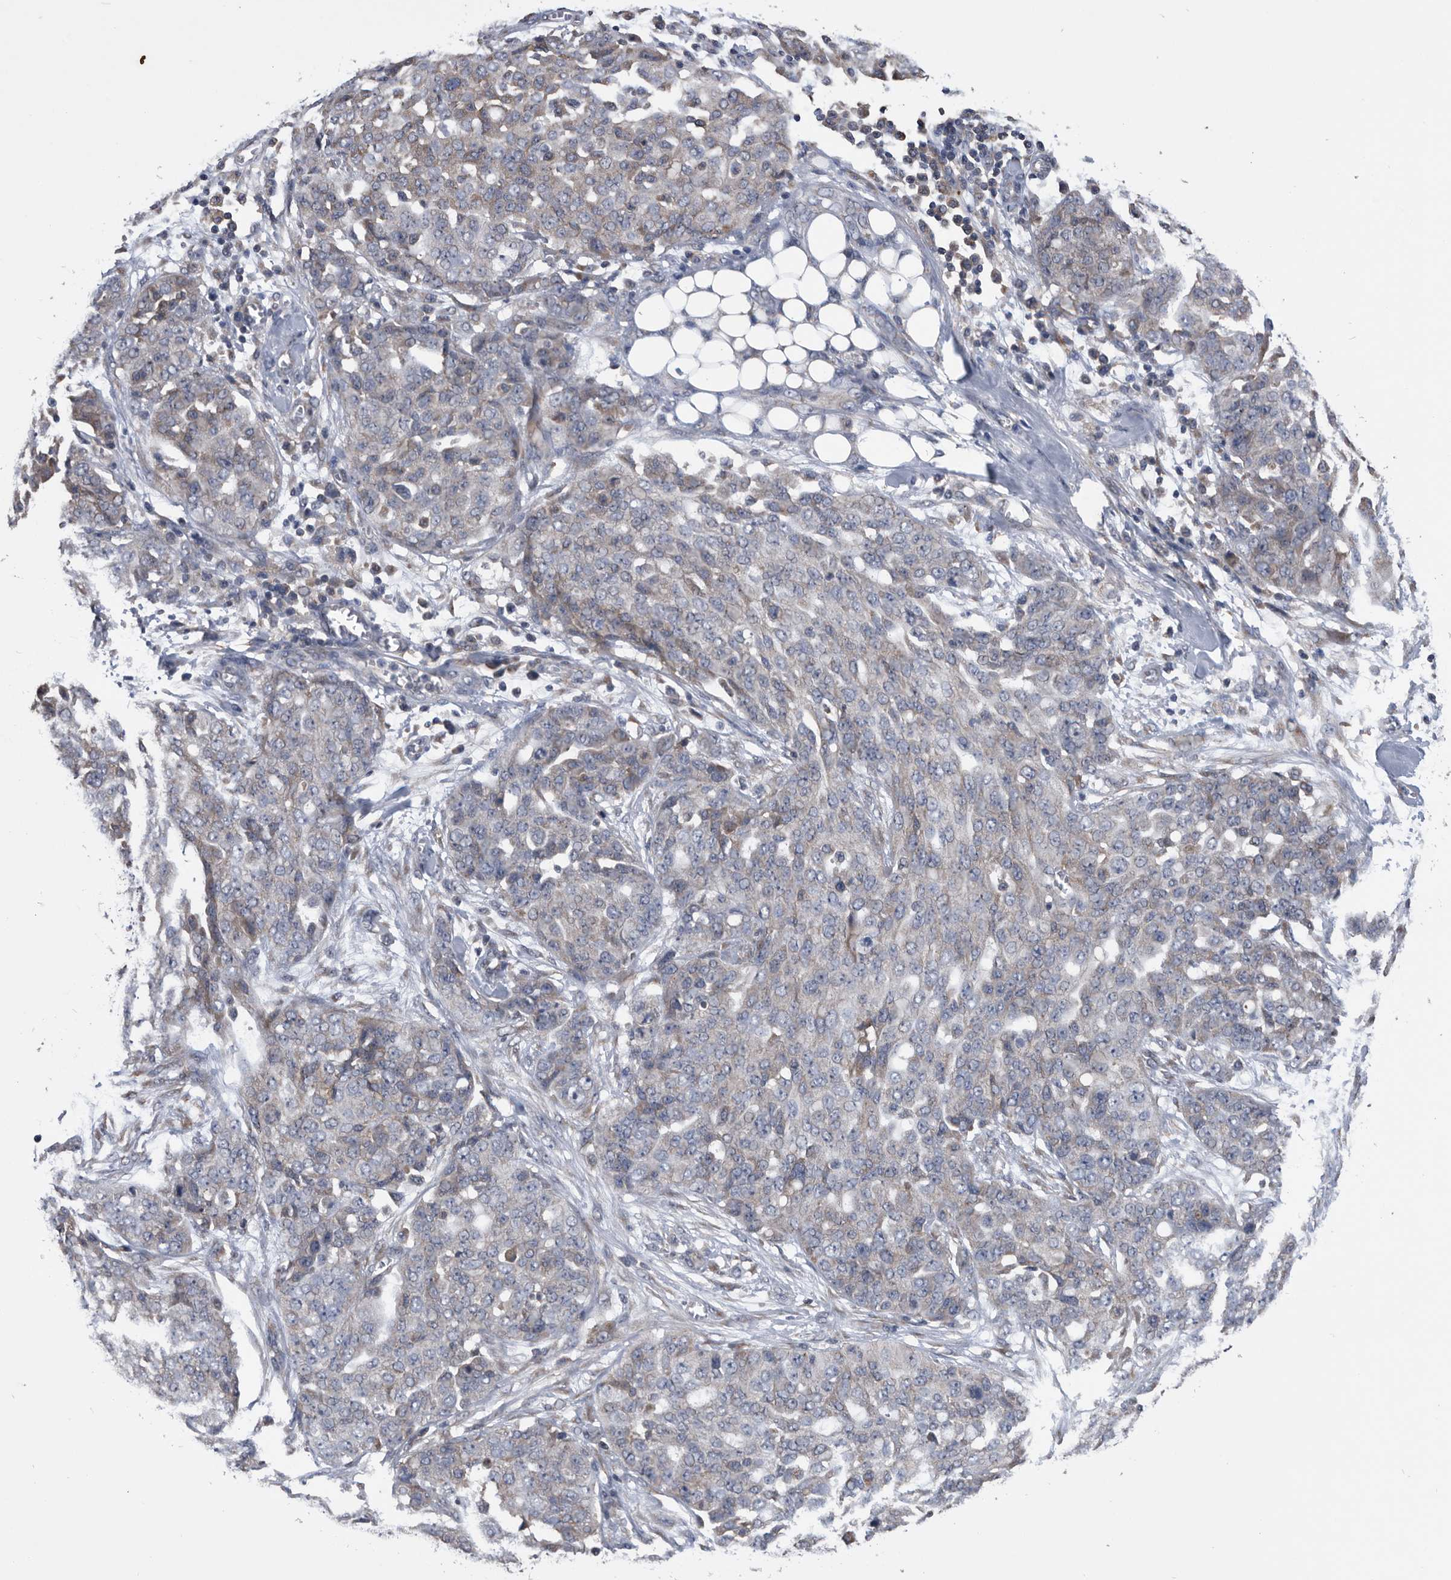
{"staining": {"intensity": "weak", "quantity": "25%-75%", "location": "cytoplasmic/membranous"}, "tissue": "ovarian cancer", "cell_type": "Tumor cells", "image_type": "cancer", "snomed": [{"axis": "morphology", "description": "Cystadenocarcinoma, serous, NOS"}, {"axis": "topography", "description": "Soft tissue"}, {"axis": "topography", "description": "Ovary"}], "caption": "DAB immunohistochemical staining of ovarian cancer shows weak cytoplasmic/membranous protein expression in about 25%-75% of tumor cells.", "gene": "NRBP1", "patient": {"sex": "female", "age": 57}}